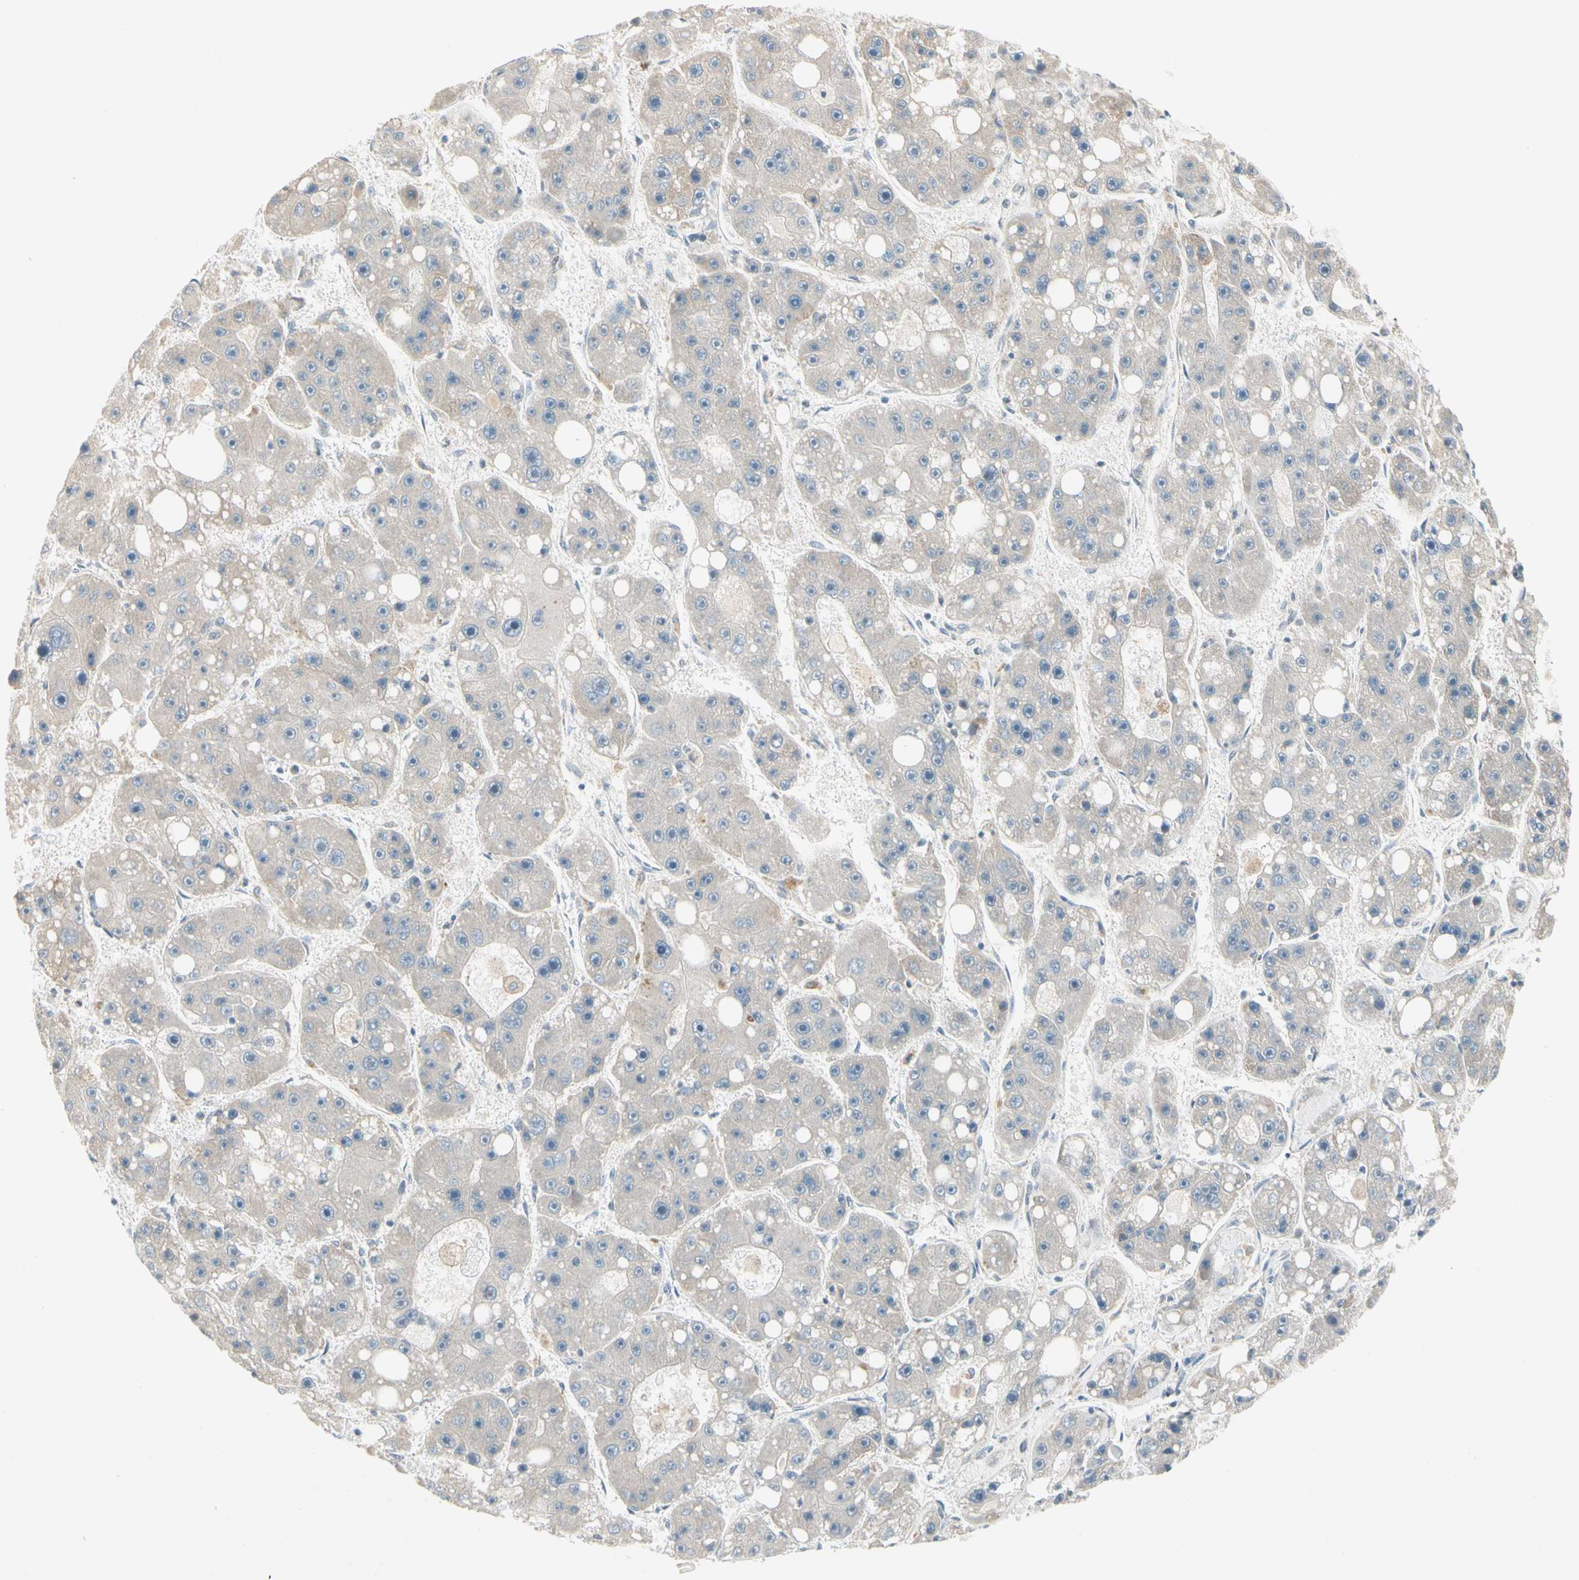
{"staining": {"intensity": "negative", "quantity": "none", "location": "none"}, "tissue": "liver cancer", "cell_type": "Tumor cells", "image_type": "cancer", "snomed": [{"axis": "morphology", "description": "Carcinoma, Hepatocellular, NOS"}, {"axis": "topography", "description": "Liver"}], "caption": "The image displays no significant positivity in tumor cells of hepatocellular carcinoma (liver).", "gene": "ICAM5", "patient": {"sex": "female", "age": 61}}